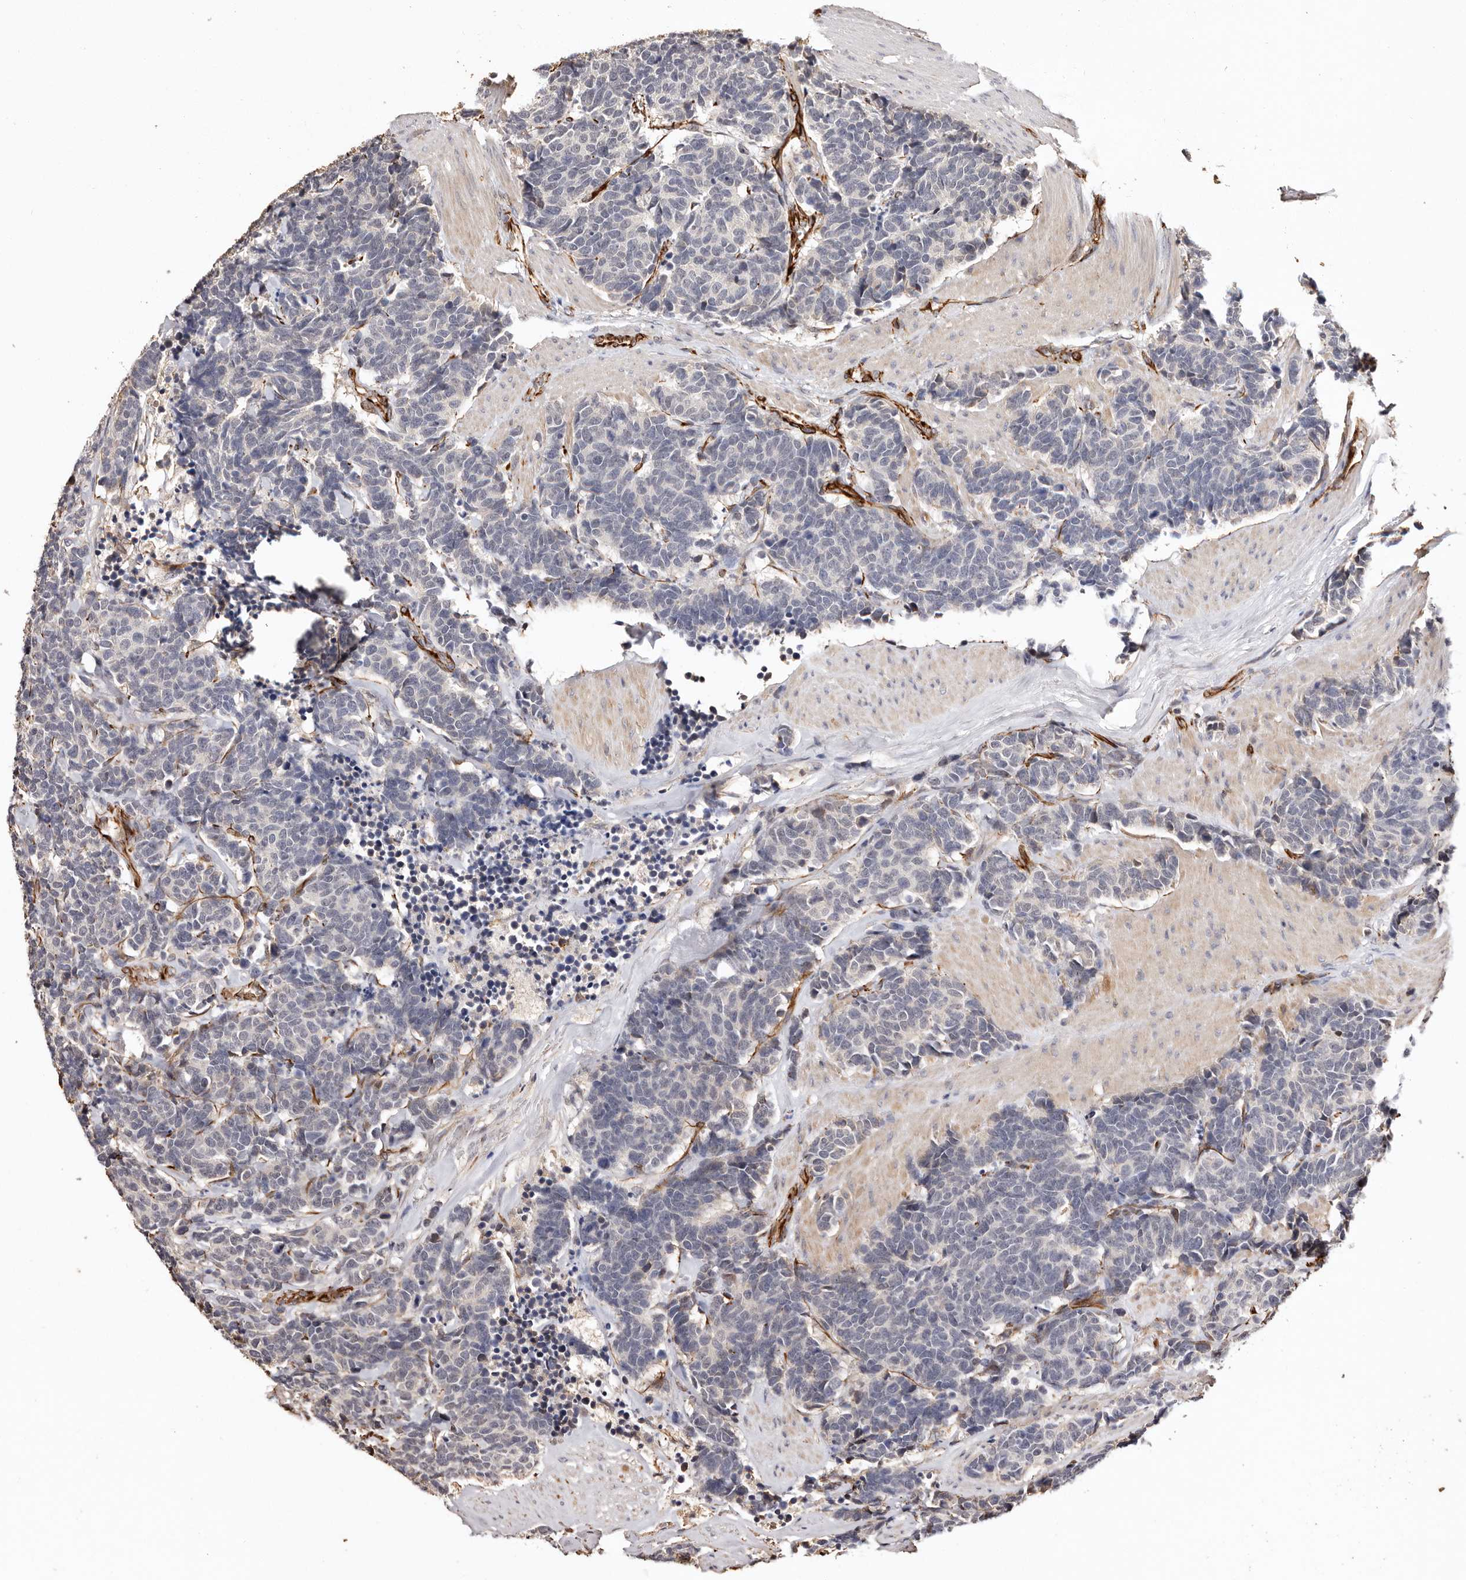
{"staining": {"intensity": "negative", "quantity": "none", "location": "none"}, "tissue": "carcinoid", "cell_type": "Tumor cells", "image_type": "cancer", "snomed": [{"axis": "morphology", "description": "Carcinoma, NOS"}, {"axis": "morphology", "description": "Carcinoid, malignant, NOS"}, {"axis": "topography", "description": "Urinary bladder"}], "caption": "Immunohistochemistry micrograph of carcinoid stained for a protein (brown), which shows no expression in tumor cells.", "gene": "ZNF557", "patient": {"sex": "male", "age": 57}}